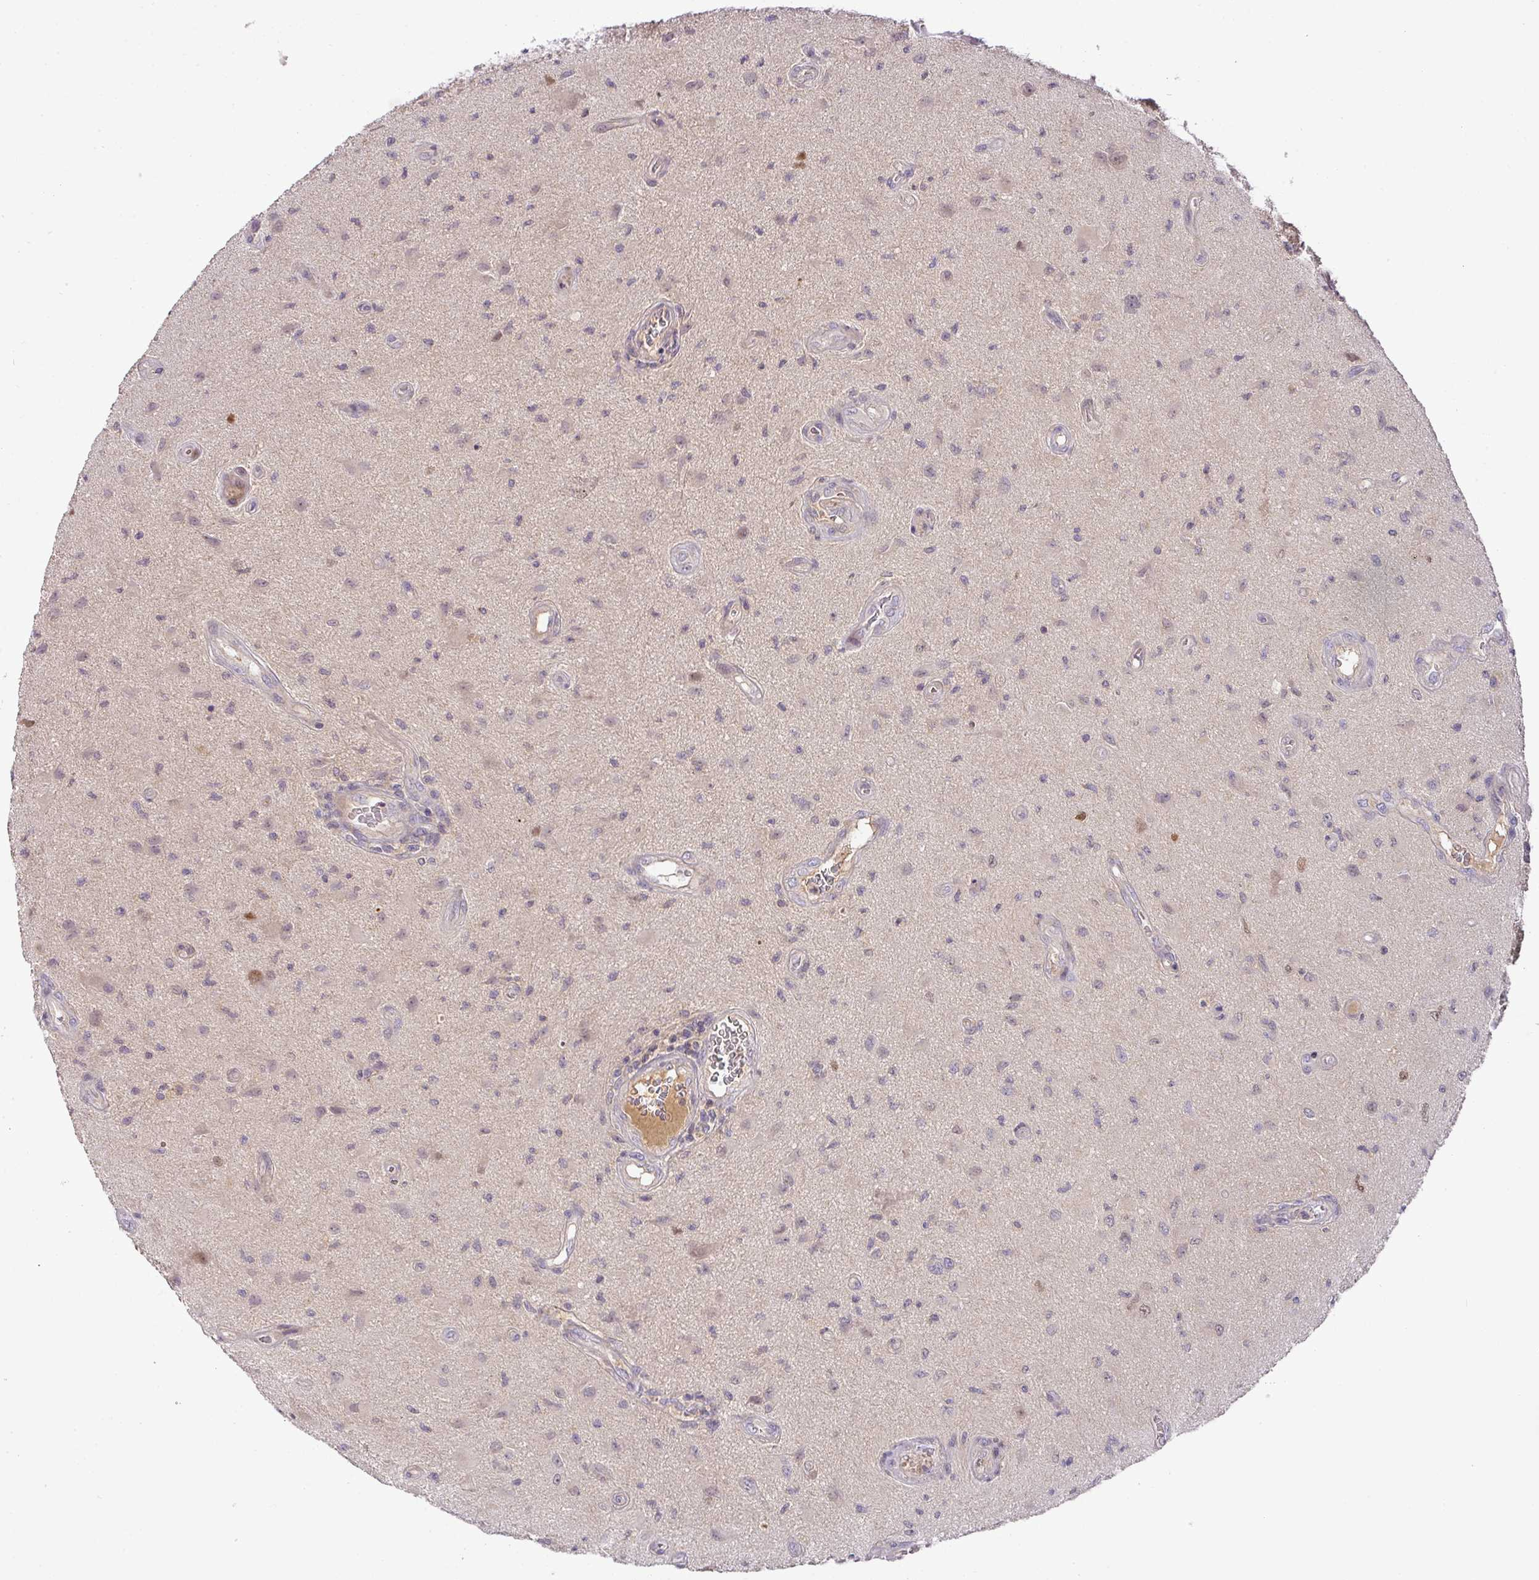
{"staining": {"intensity": "negative", "quantity": "none", "location": "none"}, "tissue": "glioma", "cell_type": "Tumor cells", "image_type": "cancer", "snomed": [{"axis": "morphology", "description": "Glioma, malignant, High grade"}, {"axis": "topography", "description": "Brain"}], "caption": "Tumor cells show no significant expression in malignant glioma (high-grade). (Immunohistochemistry, brightfield microscopy, high magnification).", "gene": "HOXC13", "patient": {"sex": "male", "age": 67}}